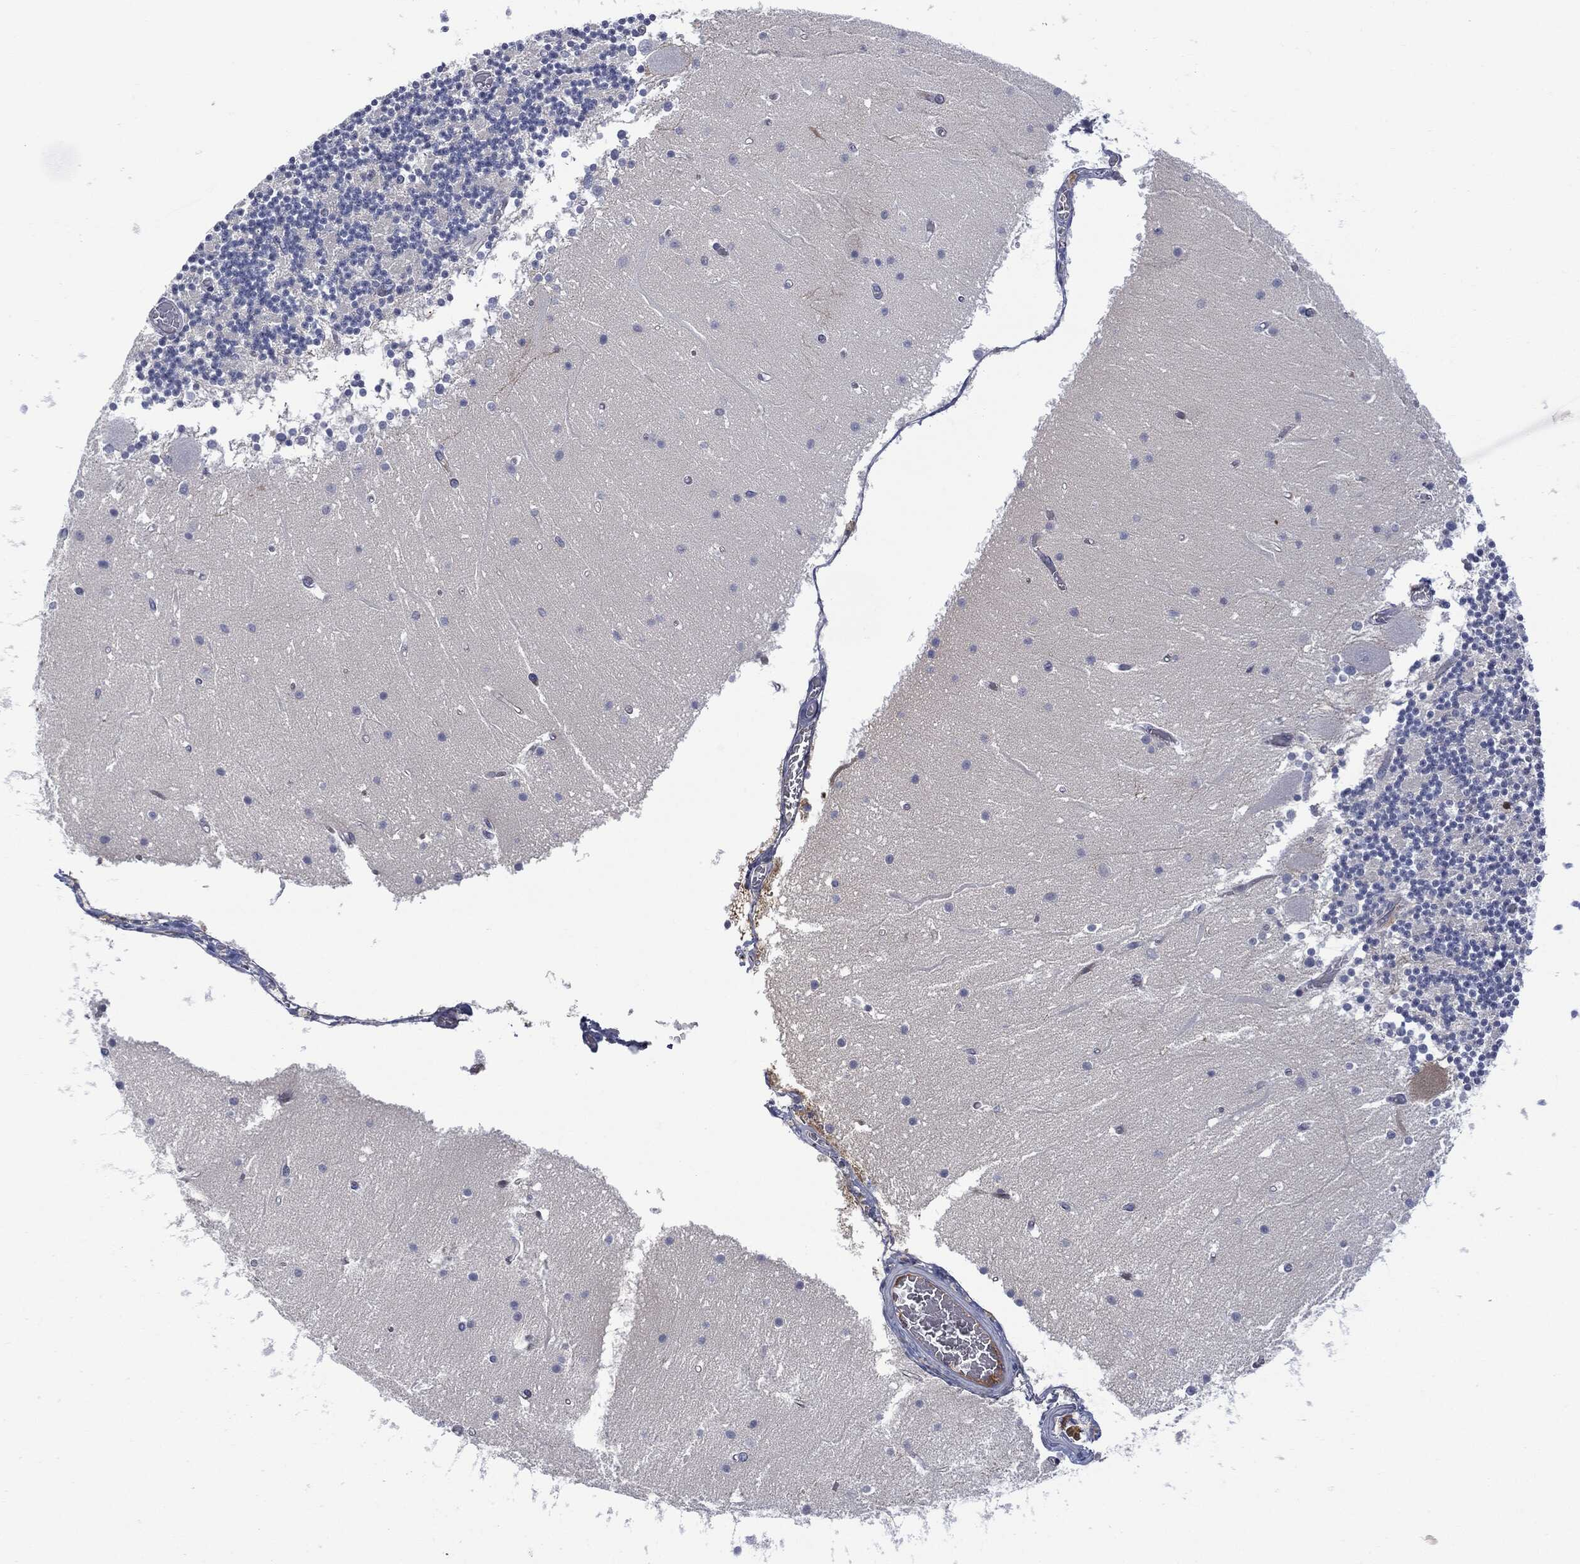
{"staining": {"intensity": "negative", "quantity": "none", "location": "none"}, "tissue": "cerebellum", "cell_type": "Cells in granular layer", "image_type": "normal", "snomed": [{"axis": "morphology", "description": "Normal tissue, NOS"}, {"axis": "topography", "description": "Cerebellum"}], "caption": "A micrograph of human cerebellum is negative for staining in cells in granular layer. (Immunohistochemistry (ihc), brightfield microscopy, high magnification).", "gene": "BTK", "patient": {"sex": "female", "age": 28}}